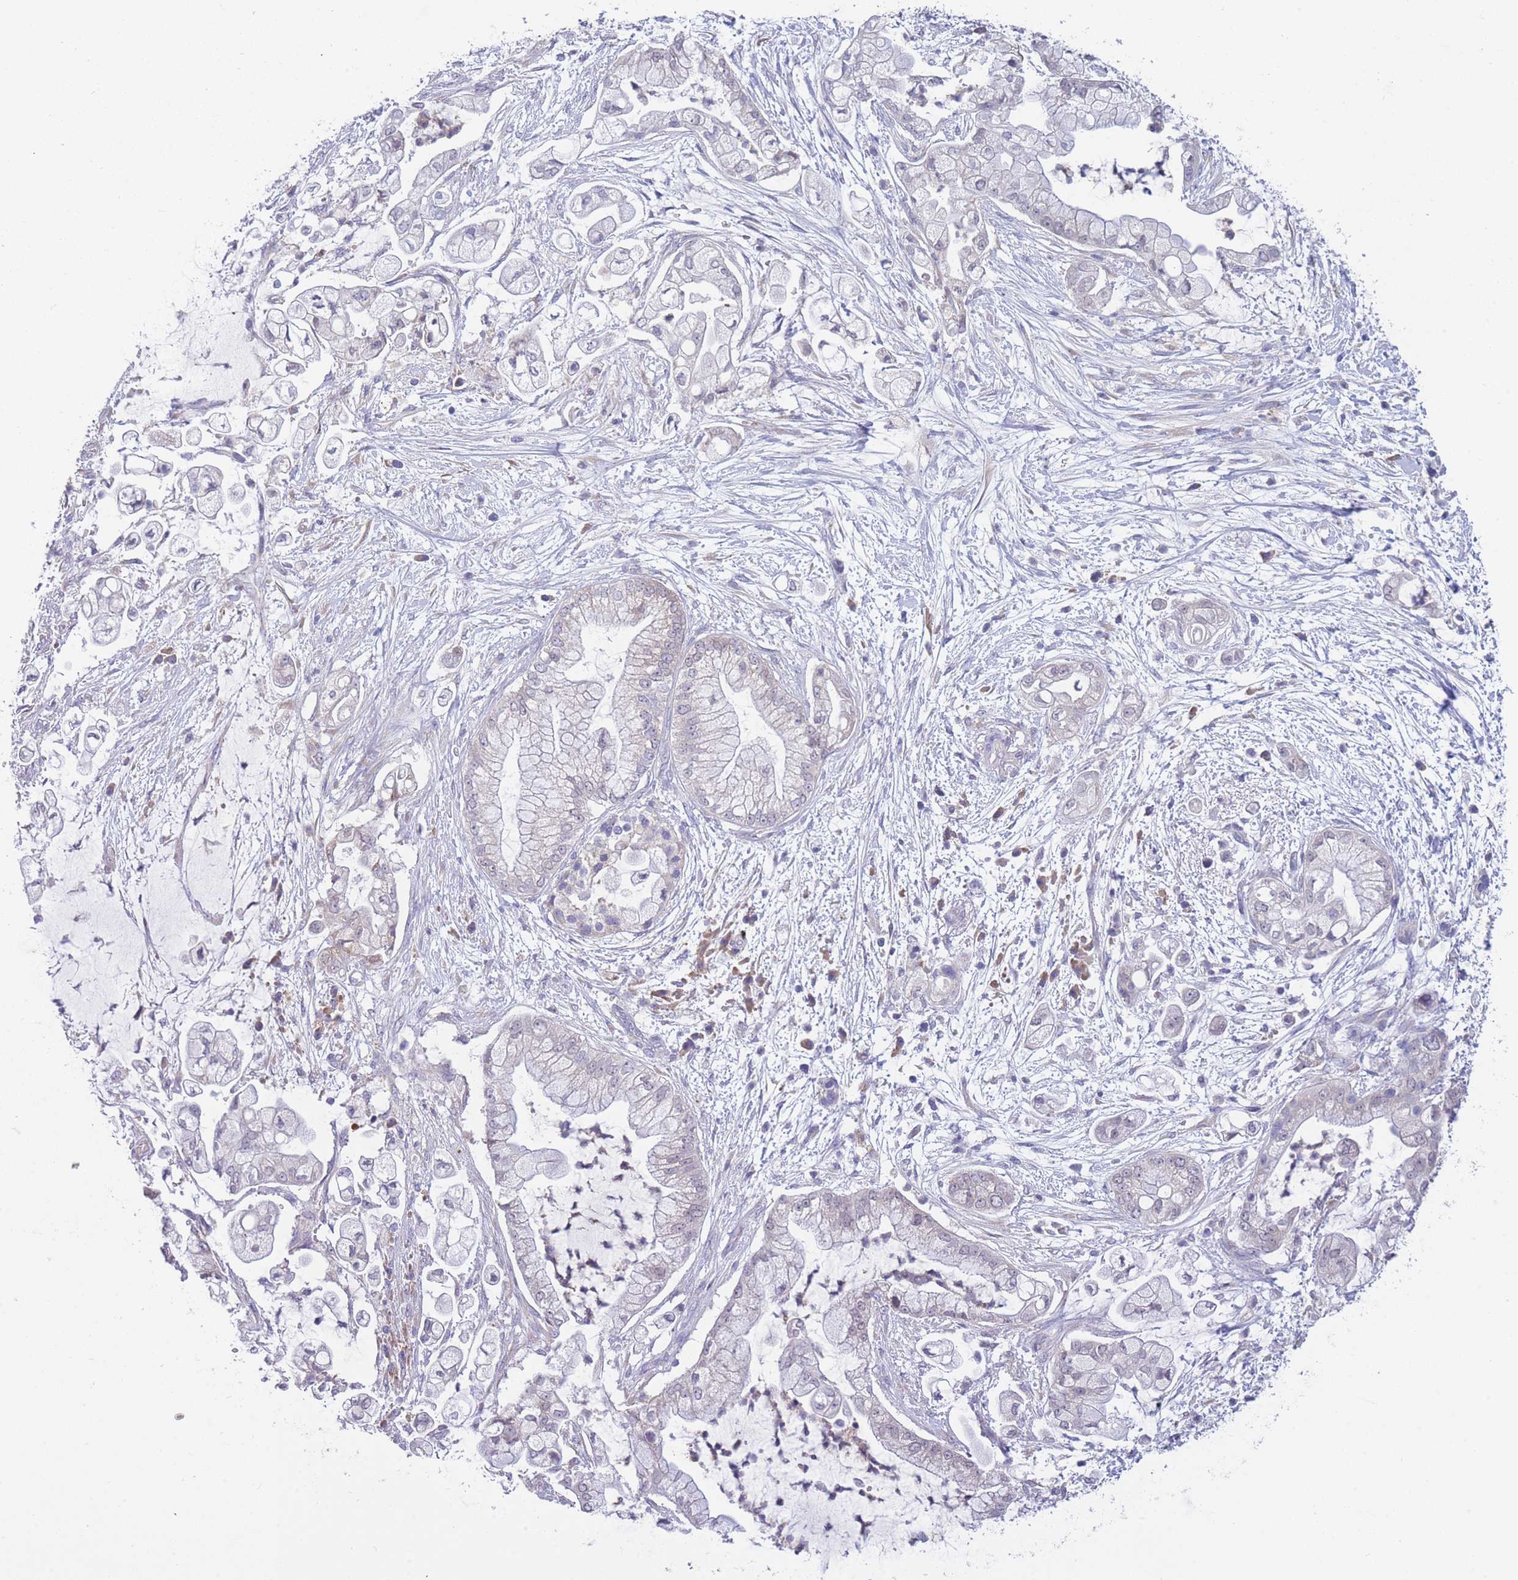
{"staining": {"intensity": "negative", "quantity": "none", "location": "none"}, "tissue": "pancreatic cancer", "cell_type": "Tumor cells", "image_type": "cancer", "snomed": [{"axis": "morphology", "description": "Adenocarcinoma, NOS"}, {"axis": "topography", "description": "Pancreas"}], "caption": "High power microscopy image of an immunohistochemistry (IHC) image of pancreatic adenocarcinoma, revealing no significant staining in tumor cells. (DAB immunohistochemistry (IHC) visualized using brightfield microscopy, high magnification).", "gene": "NDUFAF6", "patient": {"sex": "female", "age": 69}}